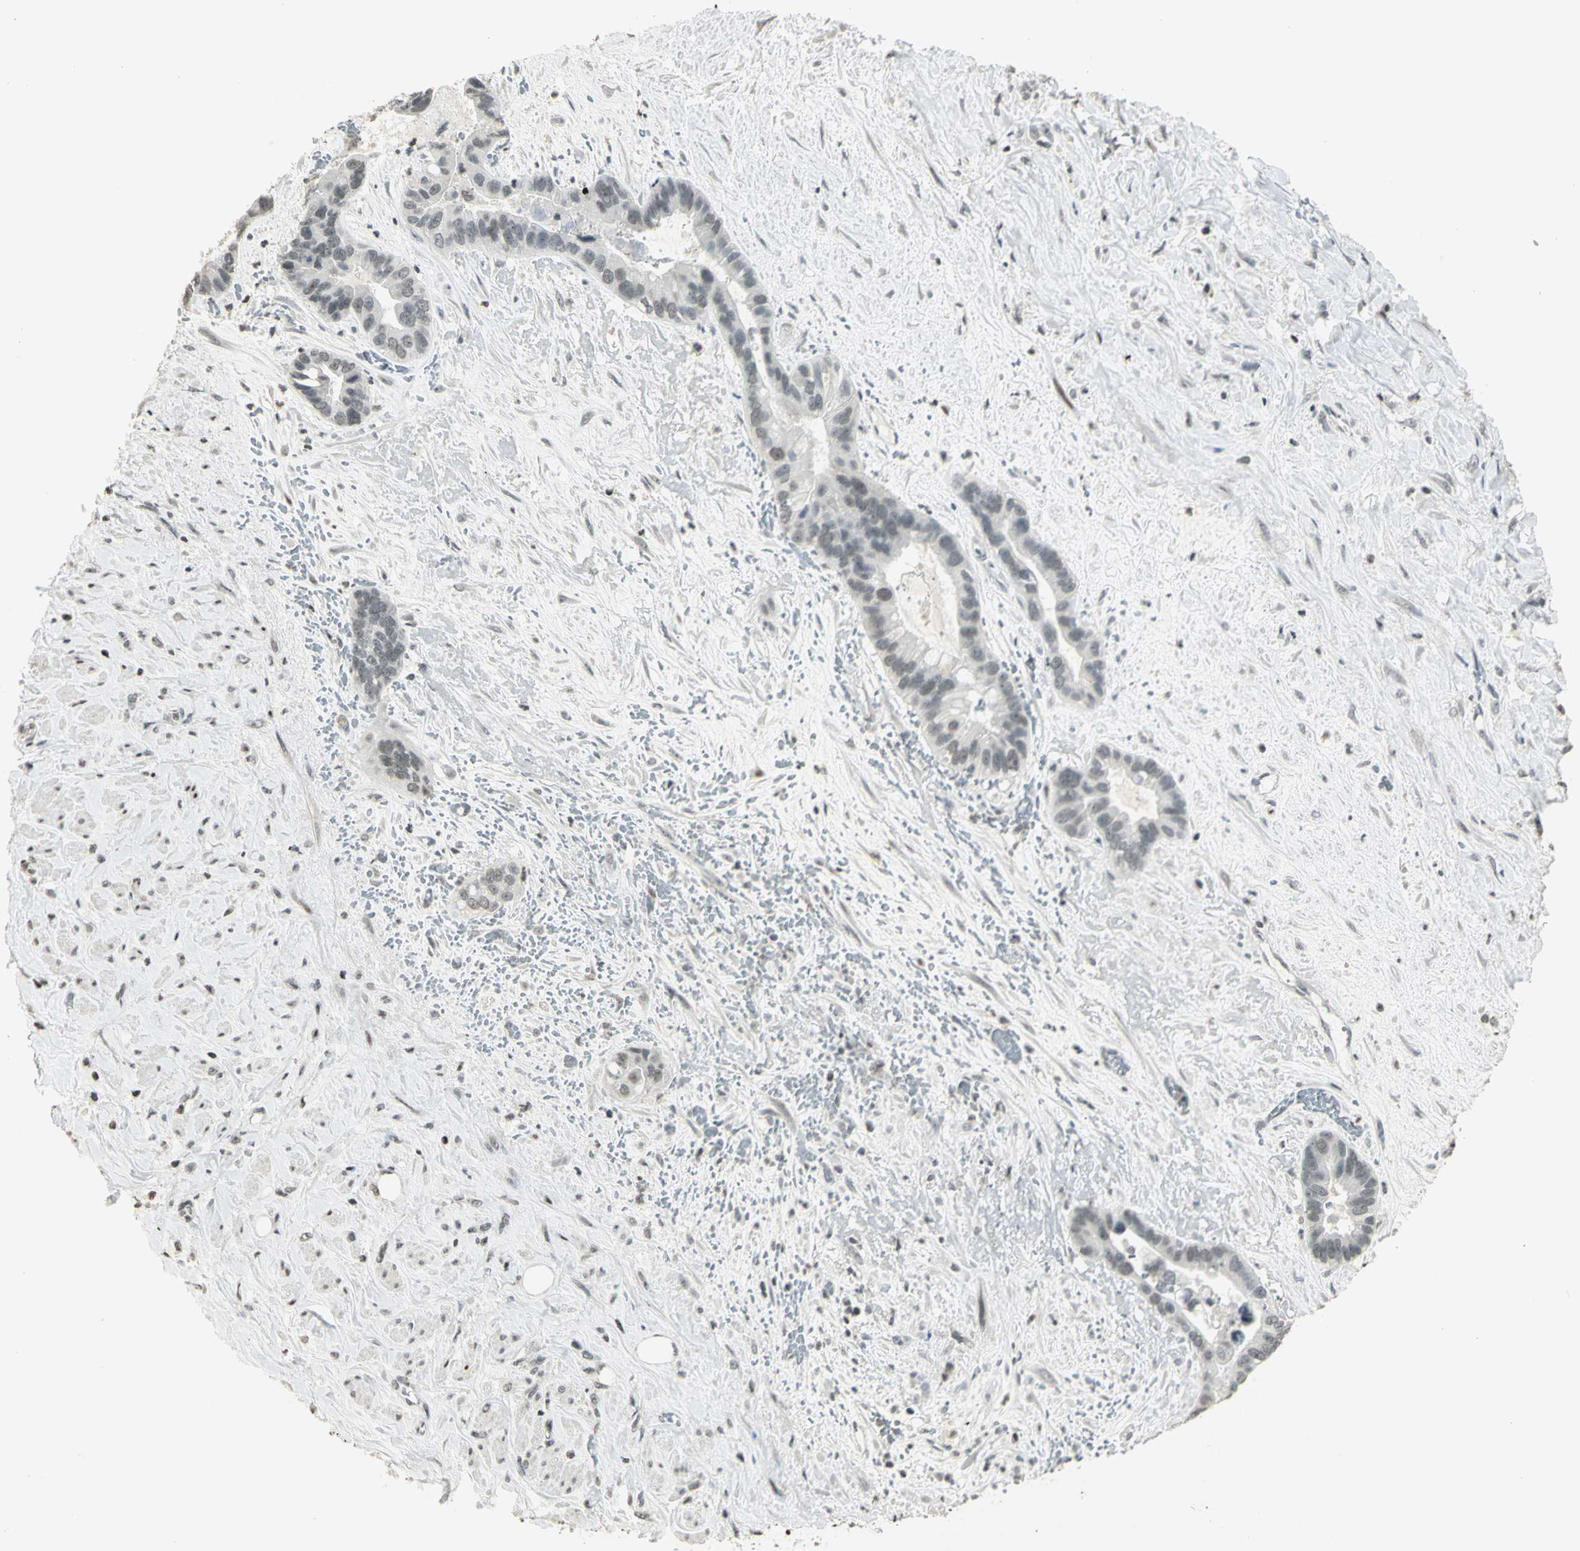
{"staining": {"intensity": "negative", "quantity": "none", "location": "none"}, "tissue": "liver cancer", "cell_type": "Tumor cells", "image_type": "cancer", "snomed": [{"axis": "morphology", "description": "Cholangiocarcinoma"}, {"axis": "topography", "description": "Liver"}], "caption": "Tumor cells show no significant protein positivity in liver cancer.", "gene": "KDM1A", "patient": {"sex": "female", "age": 65}}